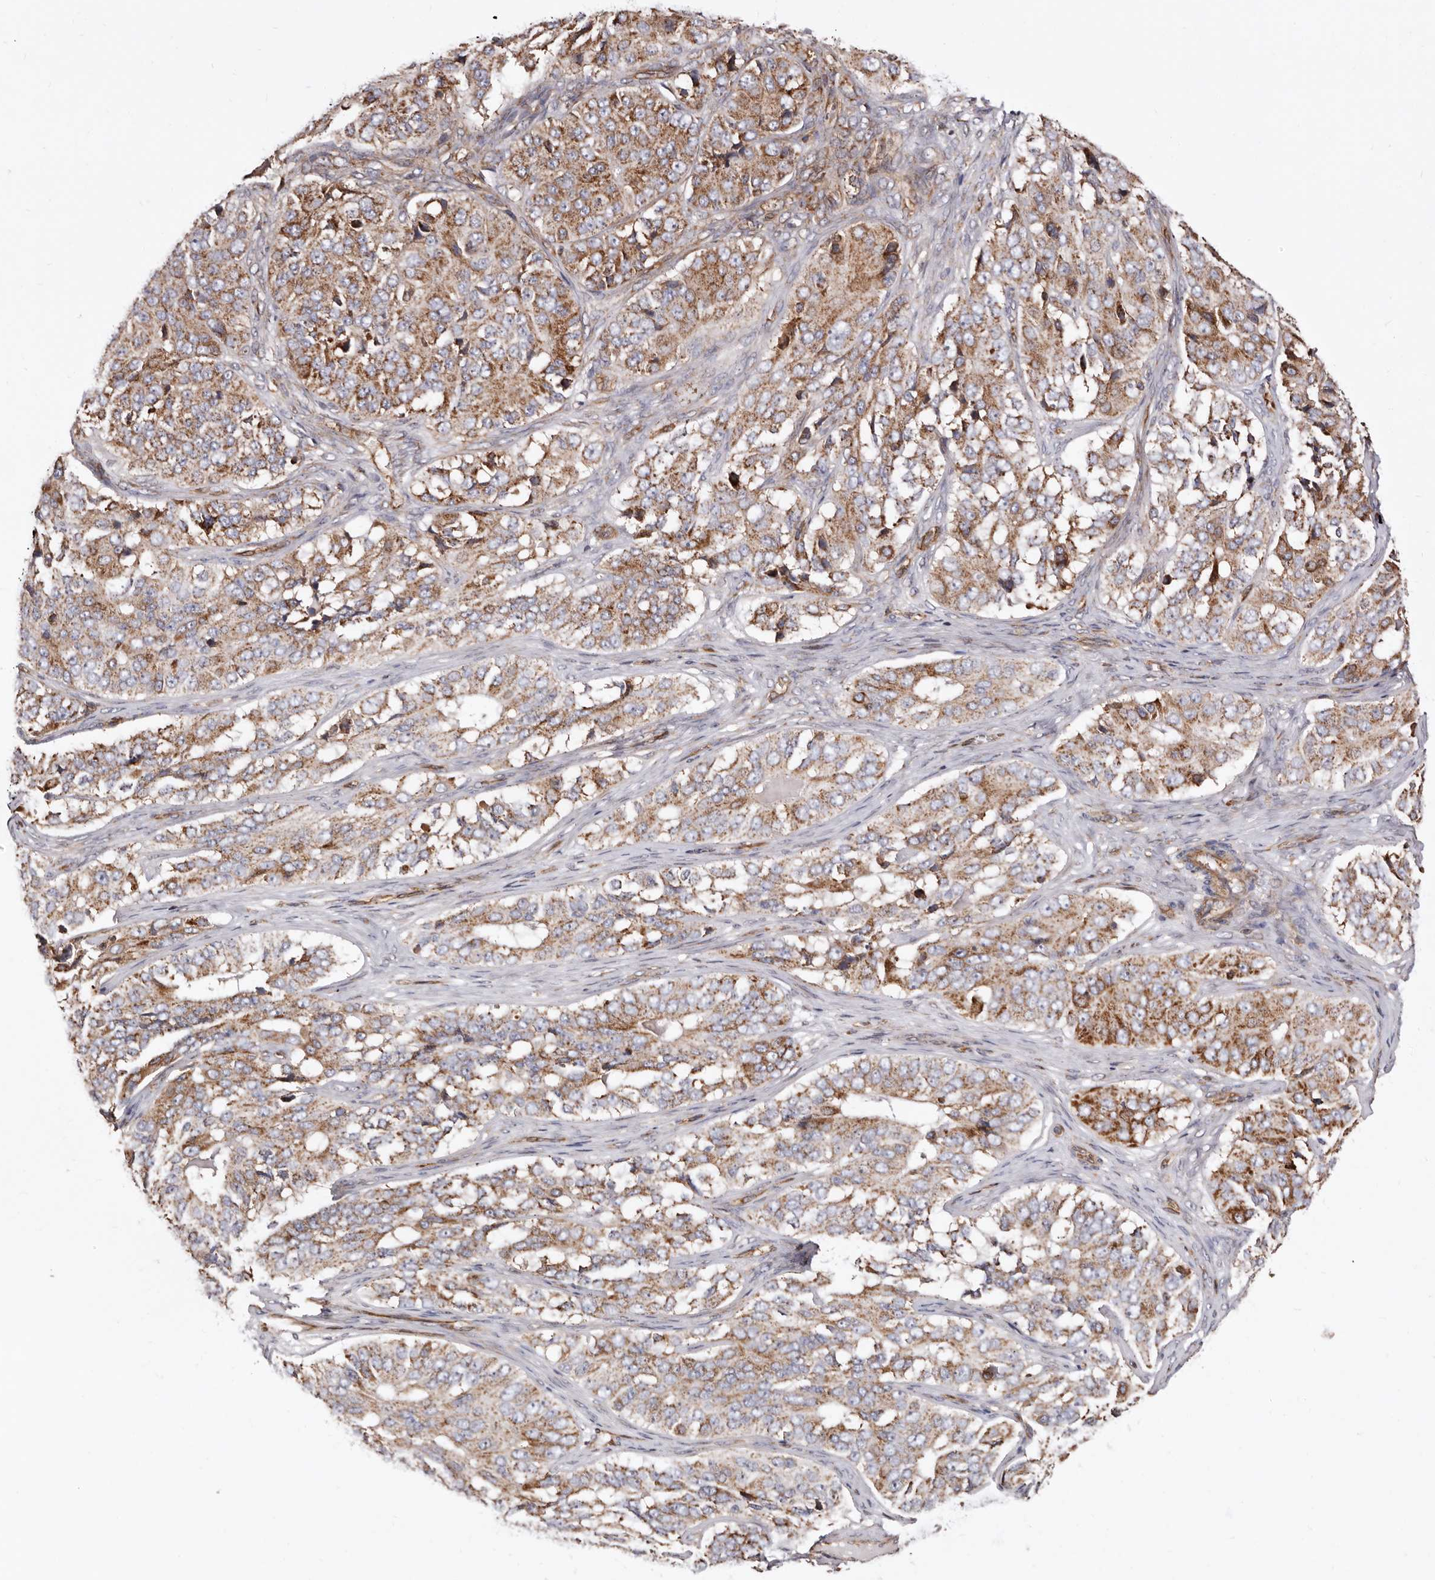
{"staining": {"intensity": "moderate", "quantity": ">75%", "location": "cytoplasmic/membranous"}, "tissue": "ovarian cancer", "cell_type": "Tumor cells", "image_type": "cancer", "snomed": [{"axis": "morphology", "description": "Carcinoma, endometroid"}, {"axis": "topography", "description": "Ovary"}], "caption": "Ovarian cancer stained with DAB immunohistochemistry (IHC) demonstrates medium levels of moderate cytoplasmic/membranous staining in approximately >75% of tumor cells.", "gene": "COQ8B", "patient": {"sex": "female", "age": 51}}